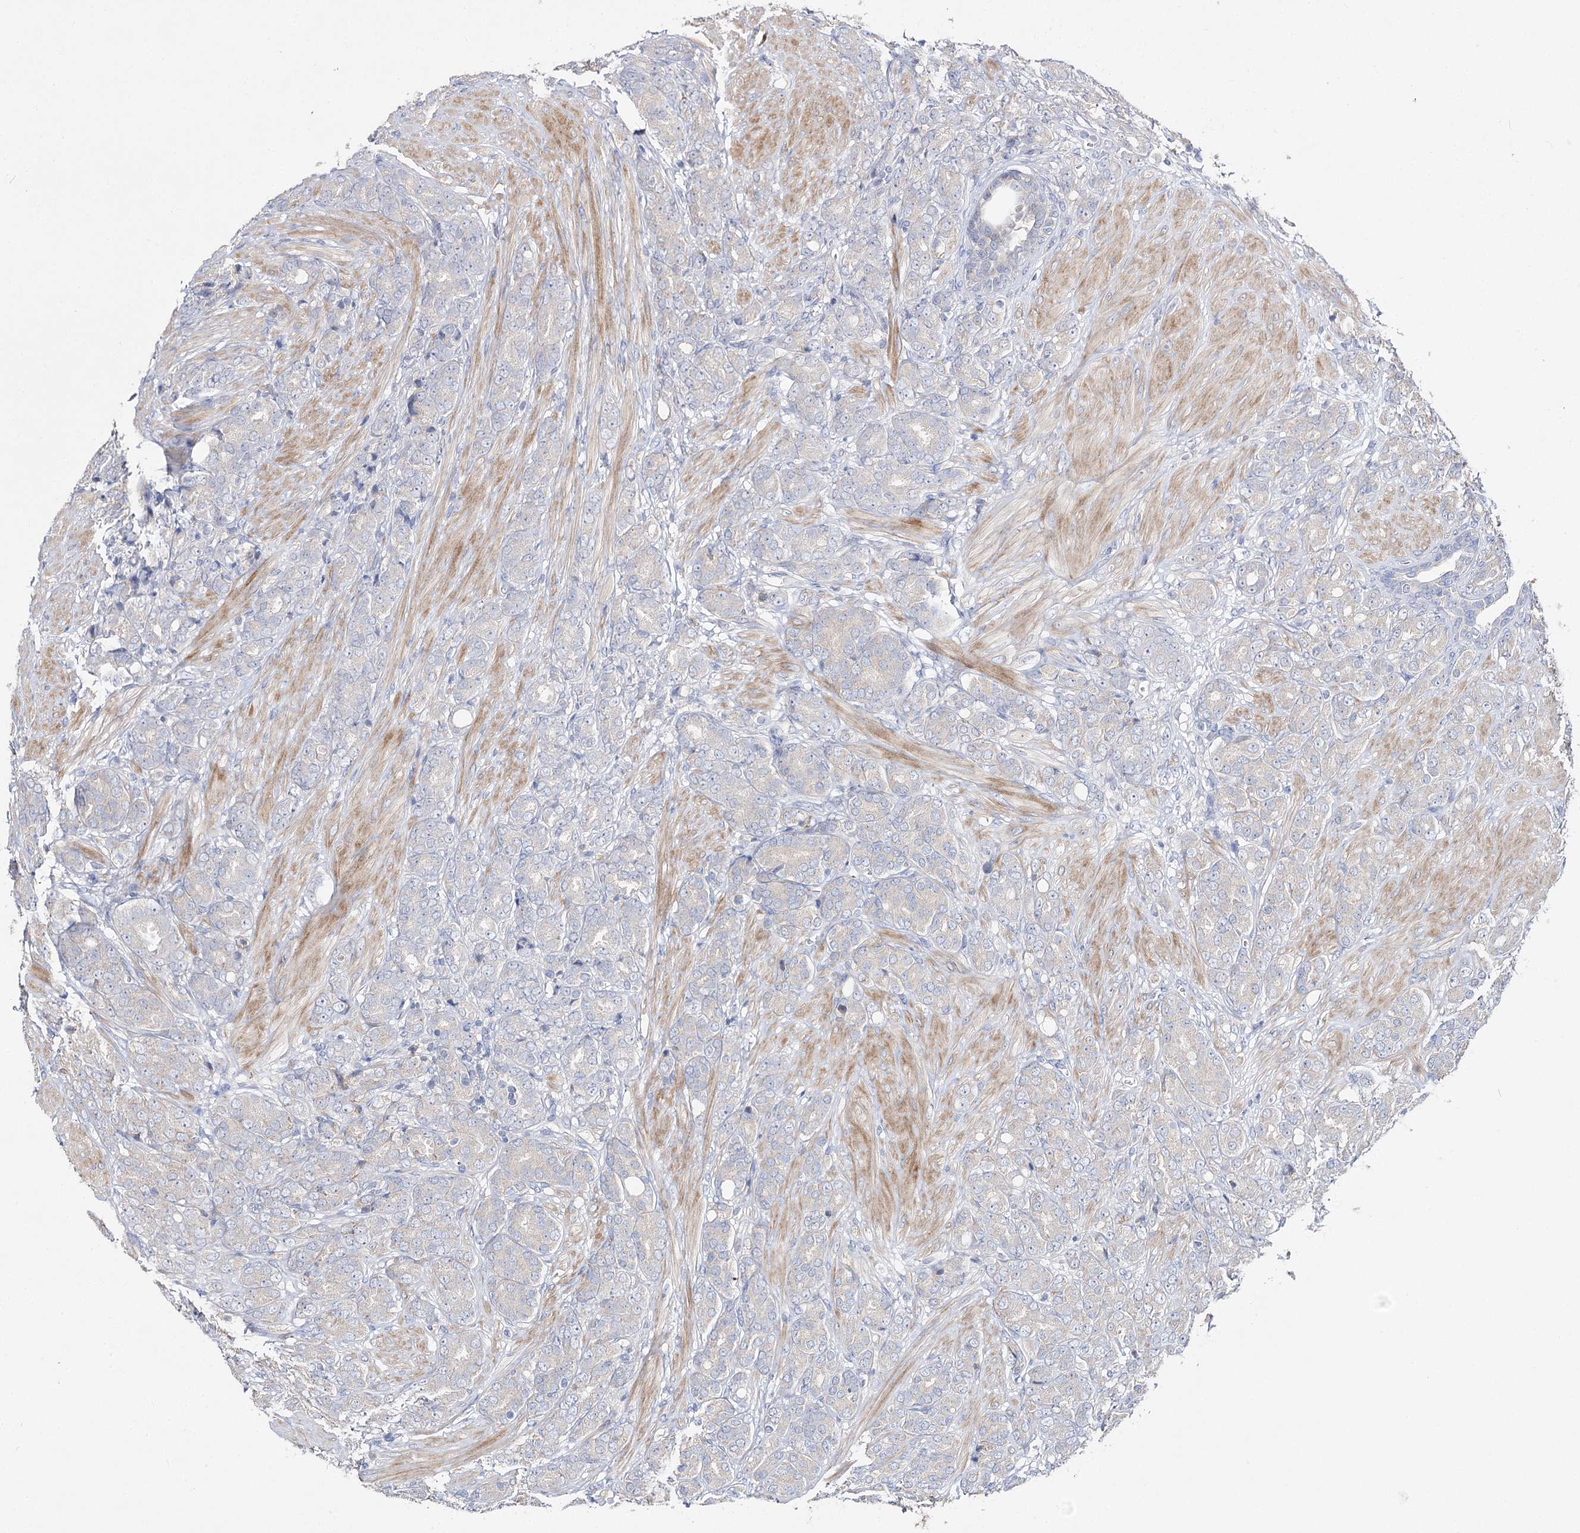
{"staining": {"intensity": "negative", "quantity": "none", "location": "none"}, "tissue": "prostate cancer", "cell_type": "Tumor cells", "image_type": "cancer", "snomed": [{"axis": "morphology", "description": "Adenocarcinoma, High grade"}, {"axis": "topography", "description": "Prostate"}], "caption": "Immunohistochemistry (IHC) of human prostate adenocarcinoma (high-grade) shows no staining in tumor cells.", "gene": "NRAP", "patient": {"sex": "male", "age": 62}}